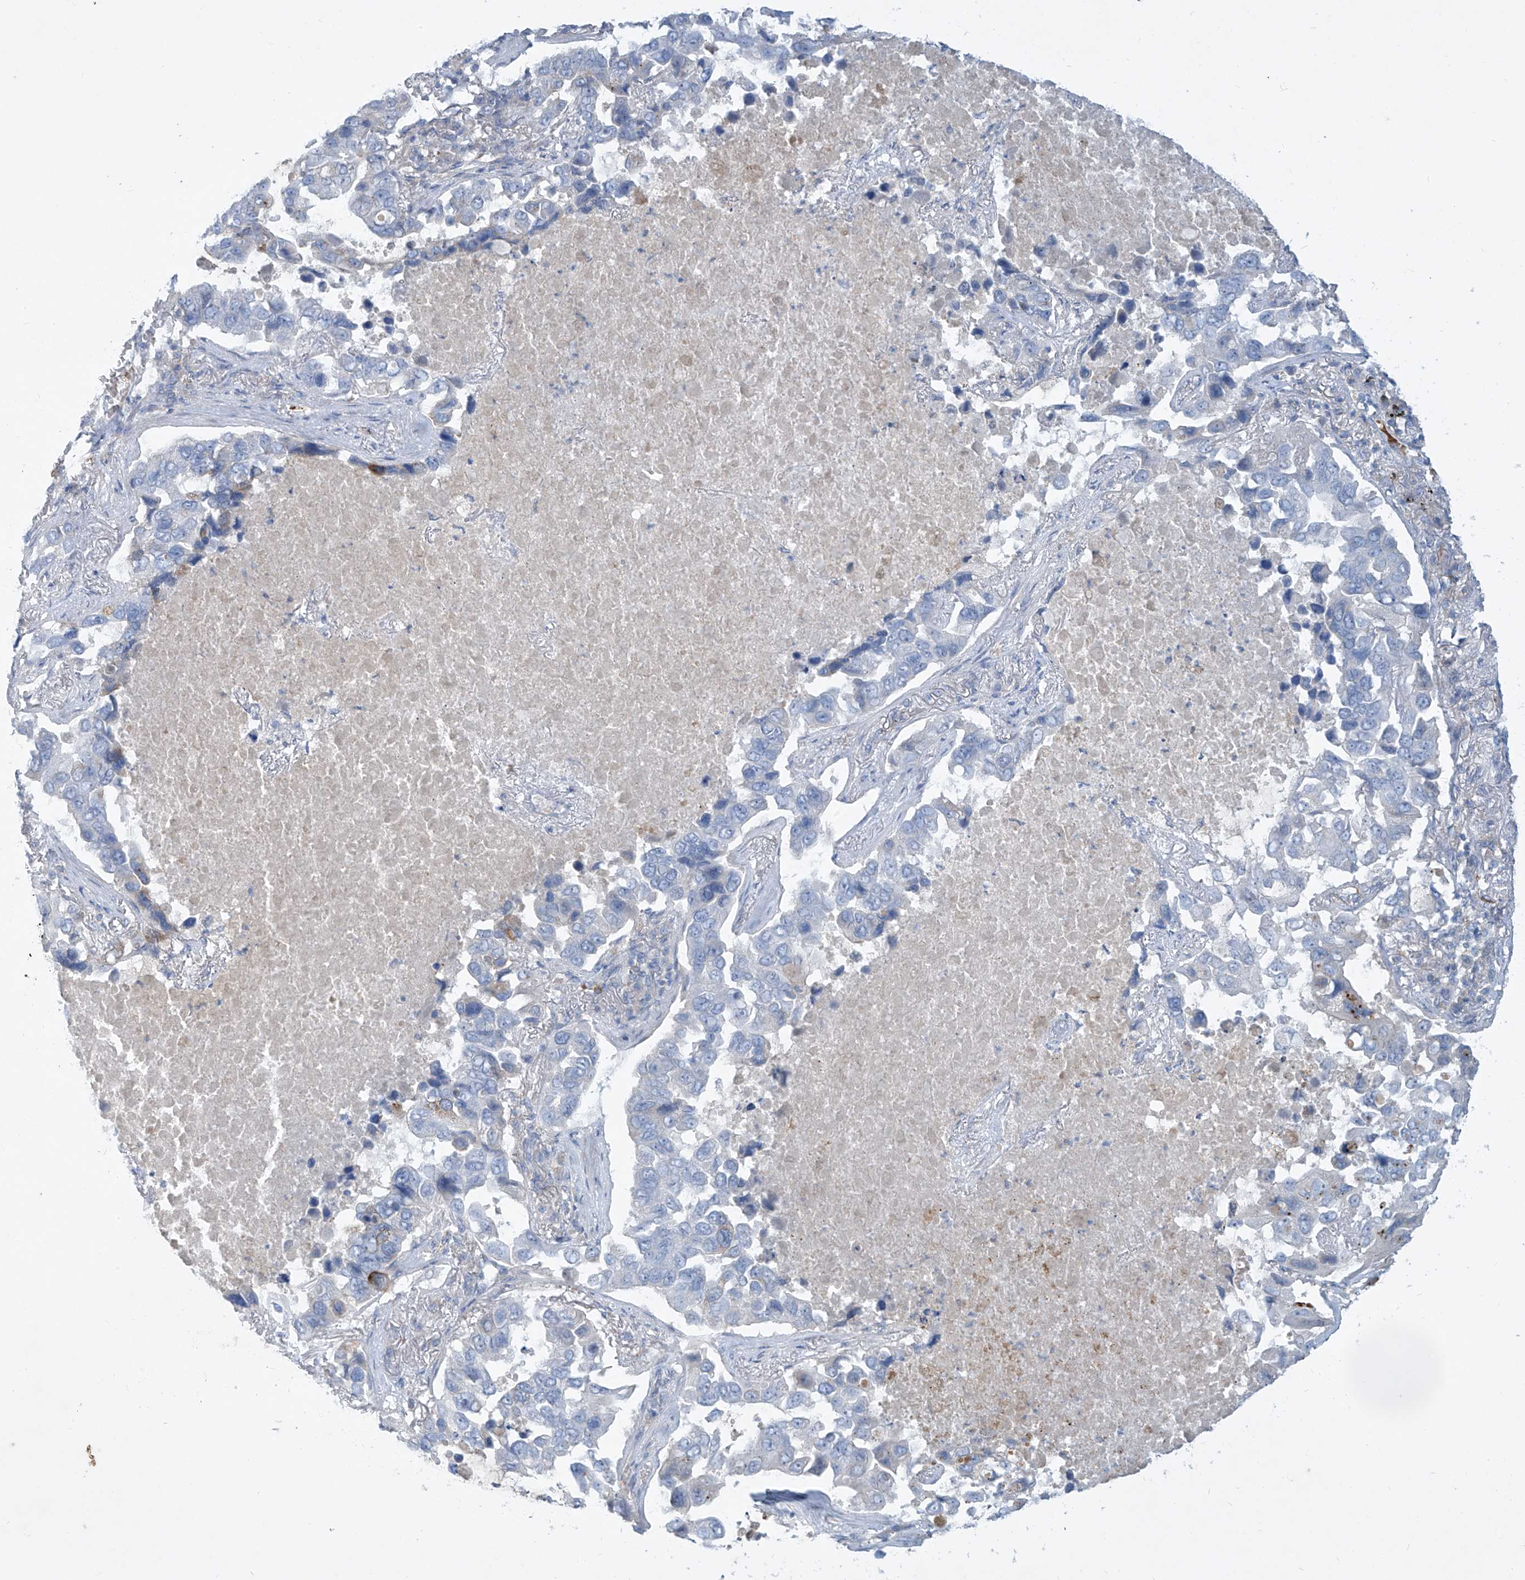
{"staining": {"intensity": "negative", "quantity": "none", "location": "none"}, "tissue": "lung cancer", "cell_type": "Tumor cells", "image_type": "cancer", "snomed": [{"axis": "morphology", "description": "Adenocarcinoma, NOS"}, {"axis": "topography", "description": "Lung"}], "caption": "This is an IHC photomicrograph of lung cancer. There is no staining in tumor cells.", "gene": "DGKQ", "patient": {"sex": "male", "age": 64}}